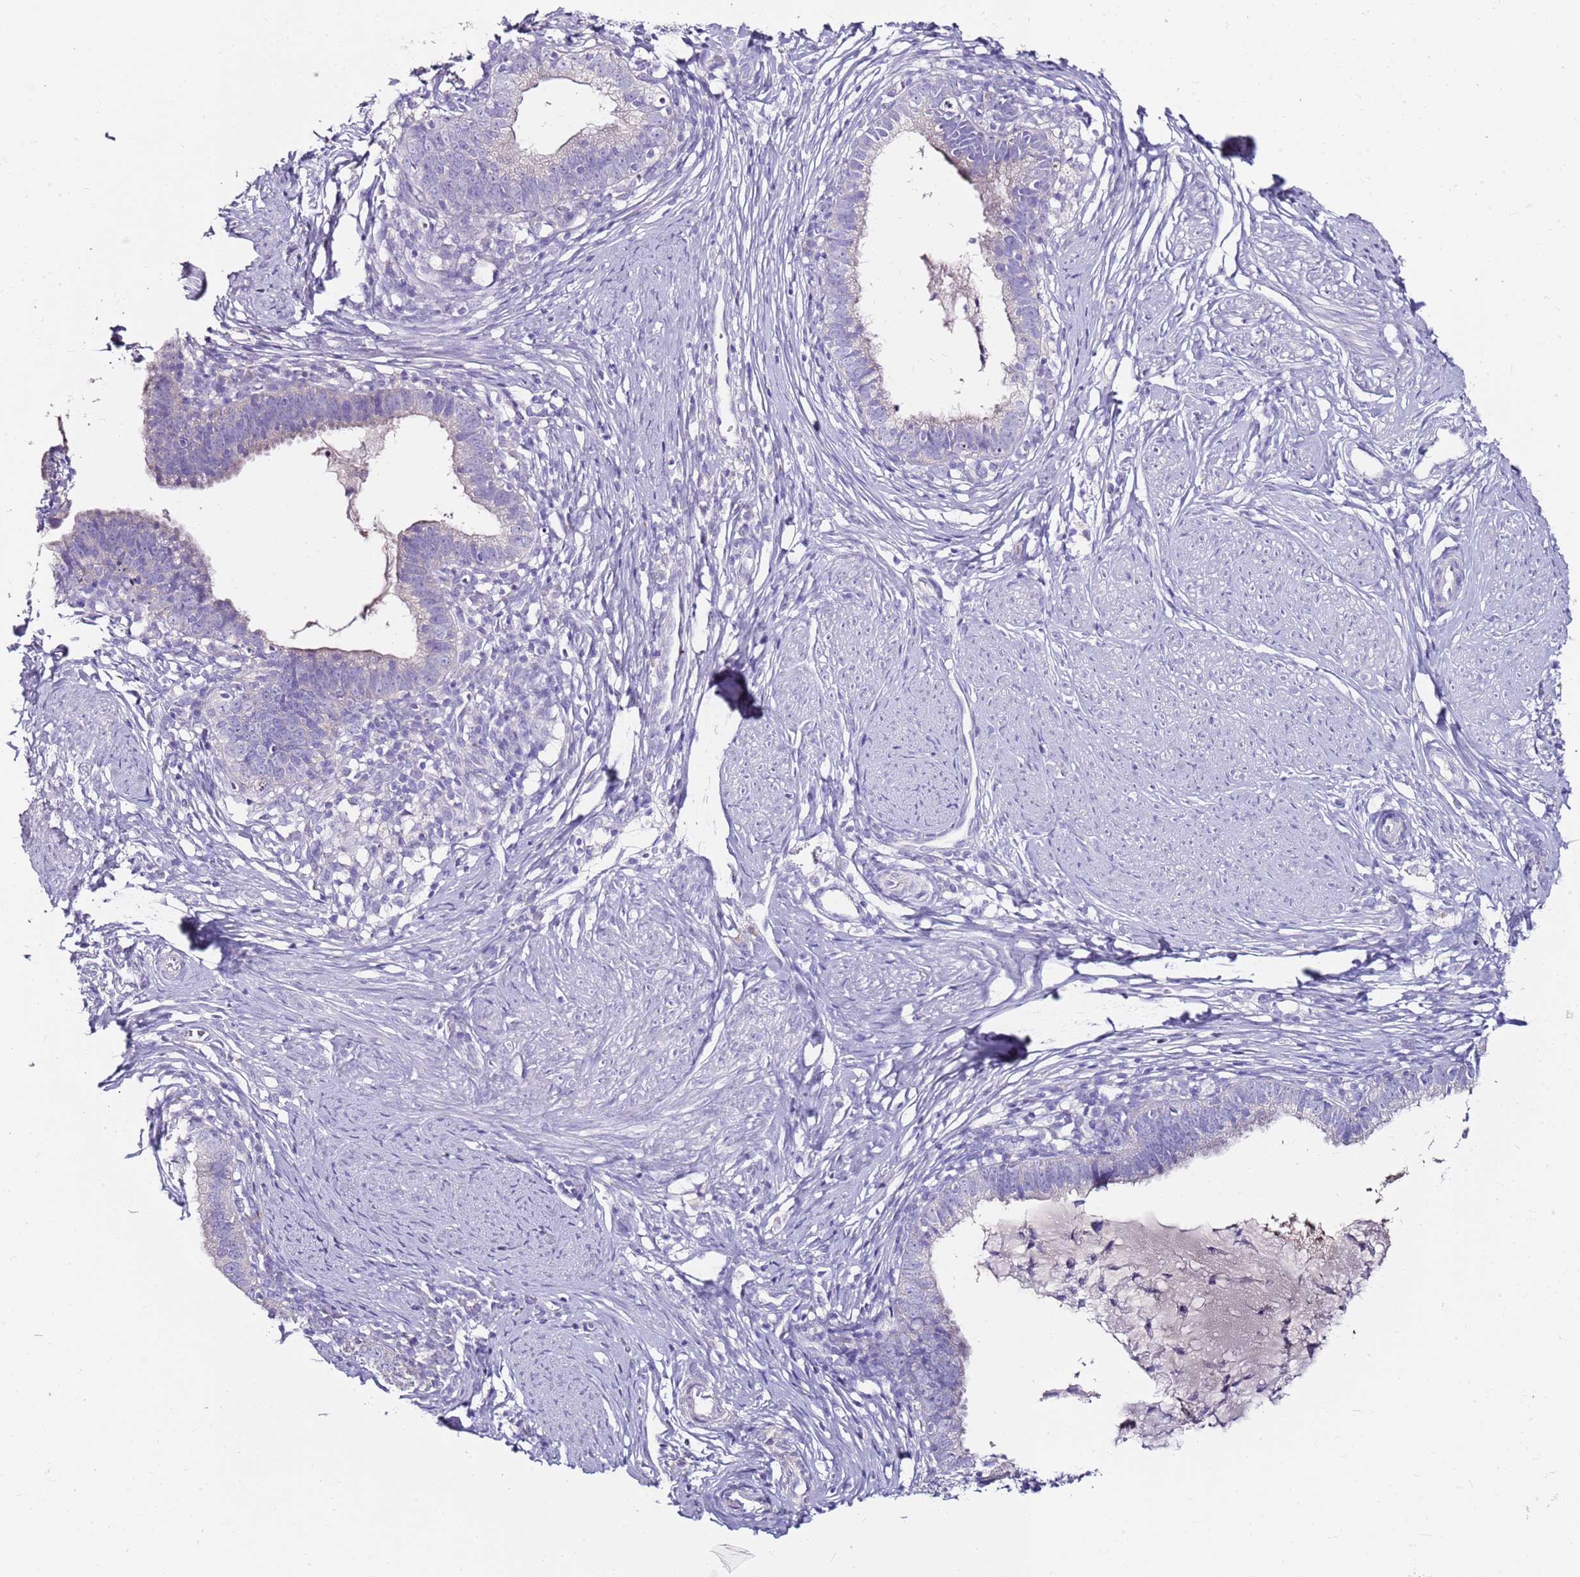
{"staining": {"intensity": "negative", "quantity": "none", "location": "none"}, "tissue": "cervical cancer", "cell_type": "Tumor cells", "image_type": "cancer", "snomed": [{"axis": "morphology", "description": "Adenocarcinoma, NOS"}, {"axis": "topography", "description": "Cervix"}], "caption": "Immunohistochemical staining of cervical adenocarcinoma shows no significant staining in tumor cells.", "gene": "MYBPC3", "patient": {"sex": "female", "age": 36}}